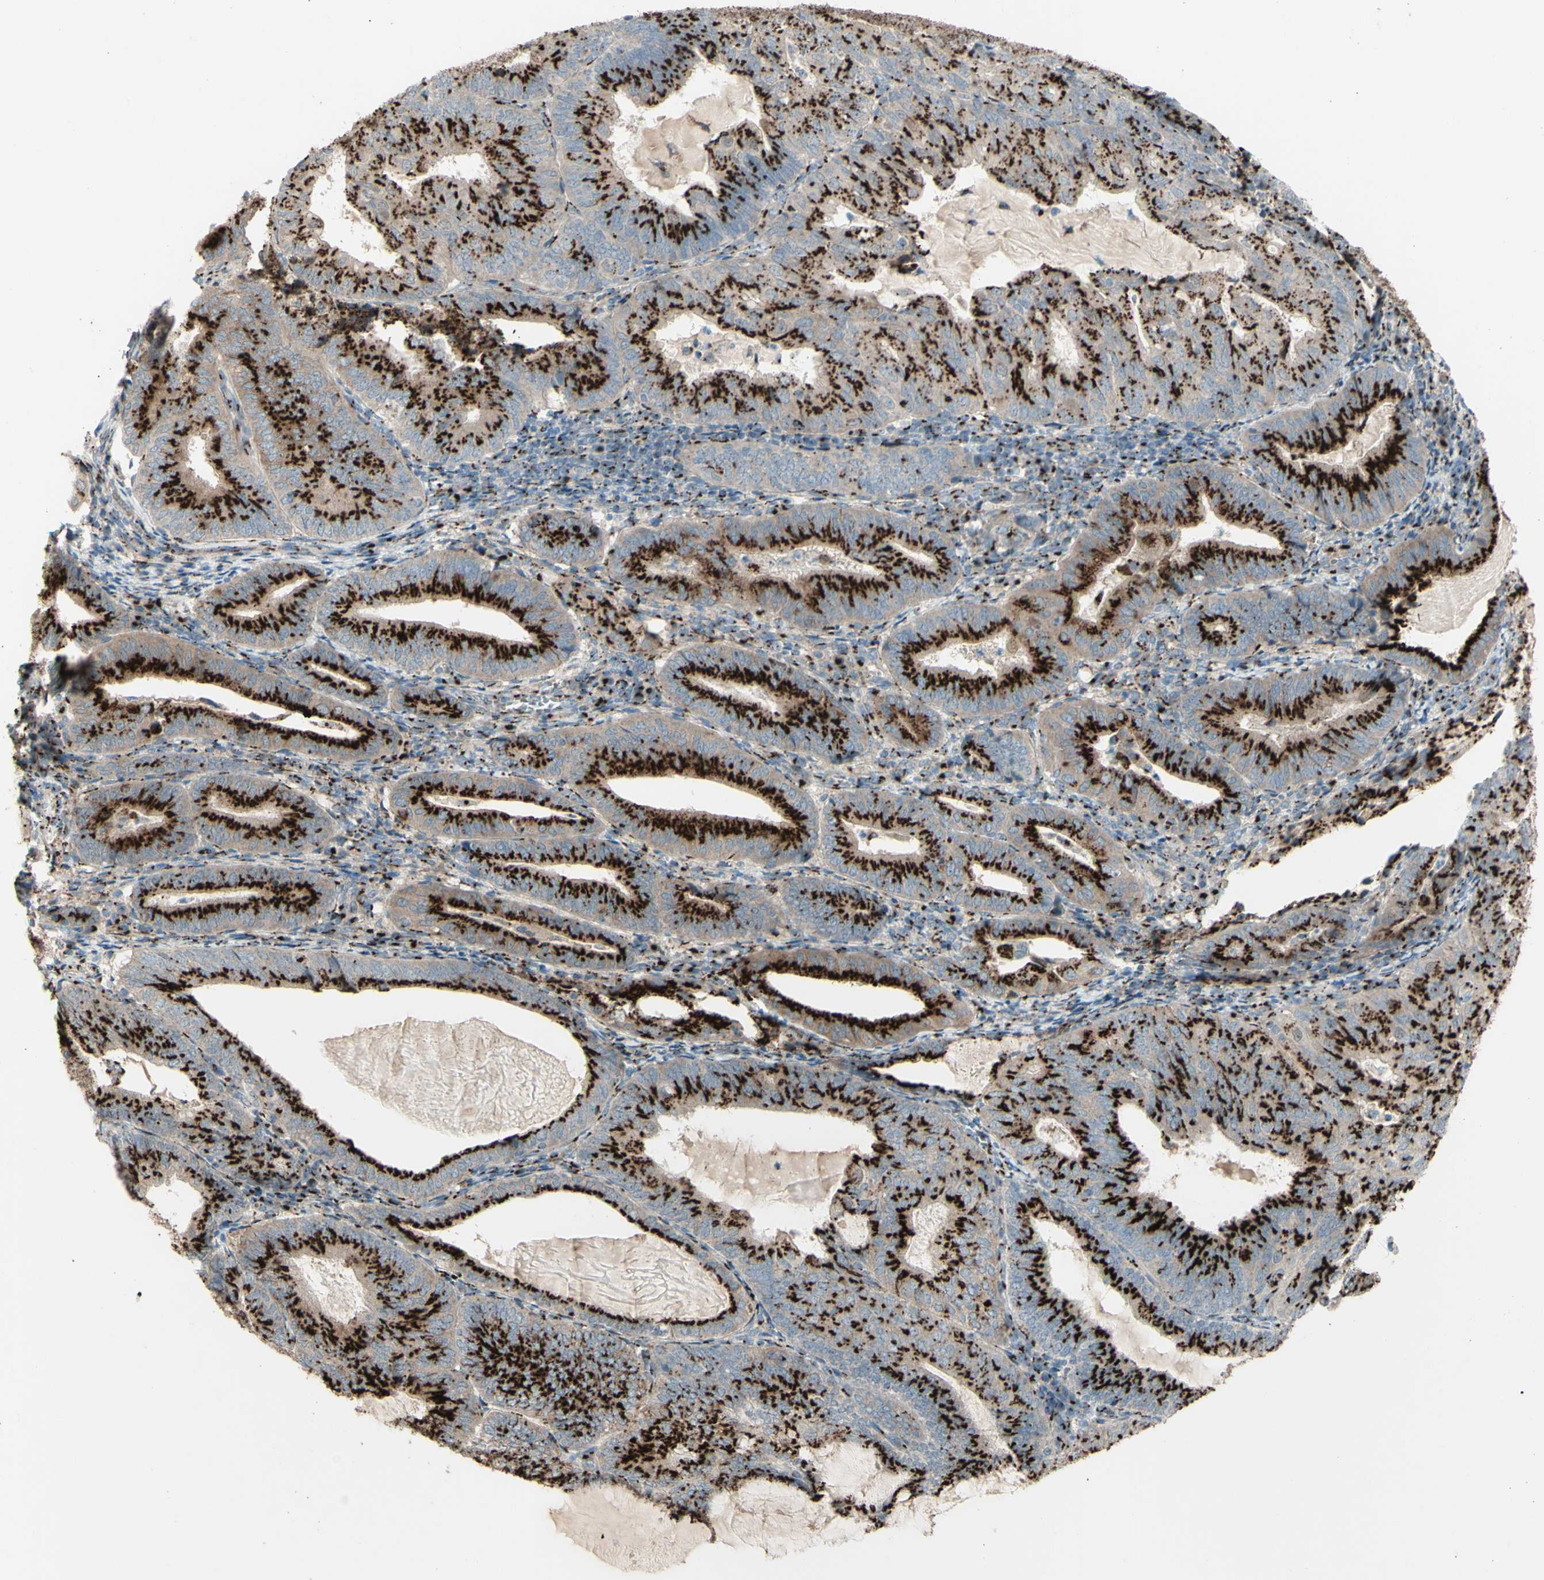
{"staining": {"intensity": "strong", "quantity": ">75%", "location": "cytoplasmic/membranous"}, "tissue": "endometrial cancer", "cell_type": "Tumor cells", "image_type": "cancer", "snomed": [{"axis": "morphology", "description": "Adenocarcinoma, NOS"}, {"axis": "topography", "description": "Endometrium"}], "caption": "IHC image of neoplastic tissue: human adenocarcinoma (endometrial) stained using immunohistochemistry (IHC) demonstrates high levels of strong protein expression localized specifically in the cytoplasmic/membranous of tumor cells, appearing as a cytoplasmic/membranous brown color.", "gene": "BPNT2", "patient": {"sex": "female", "age": 81}}